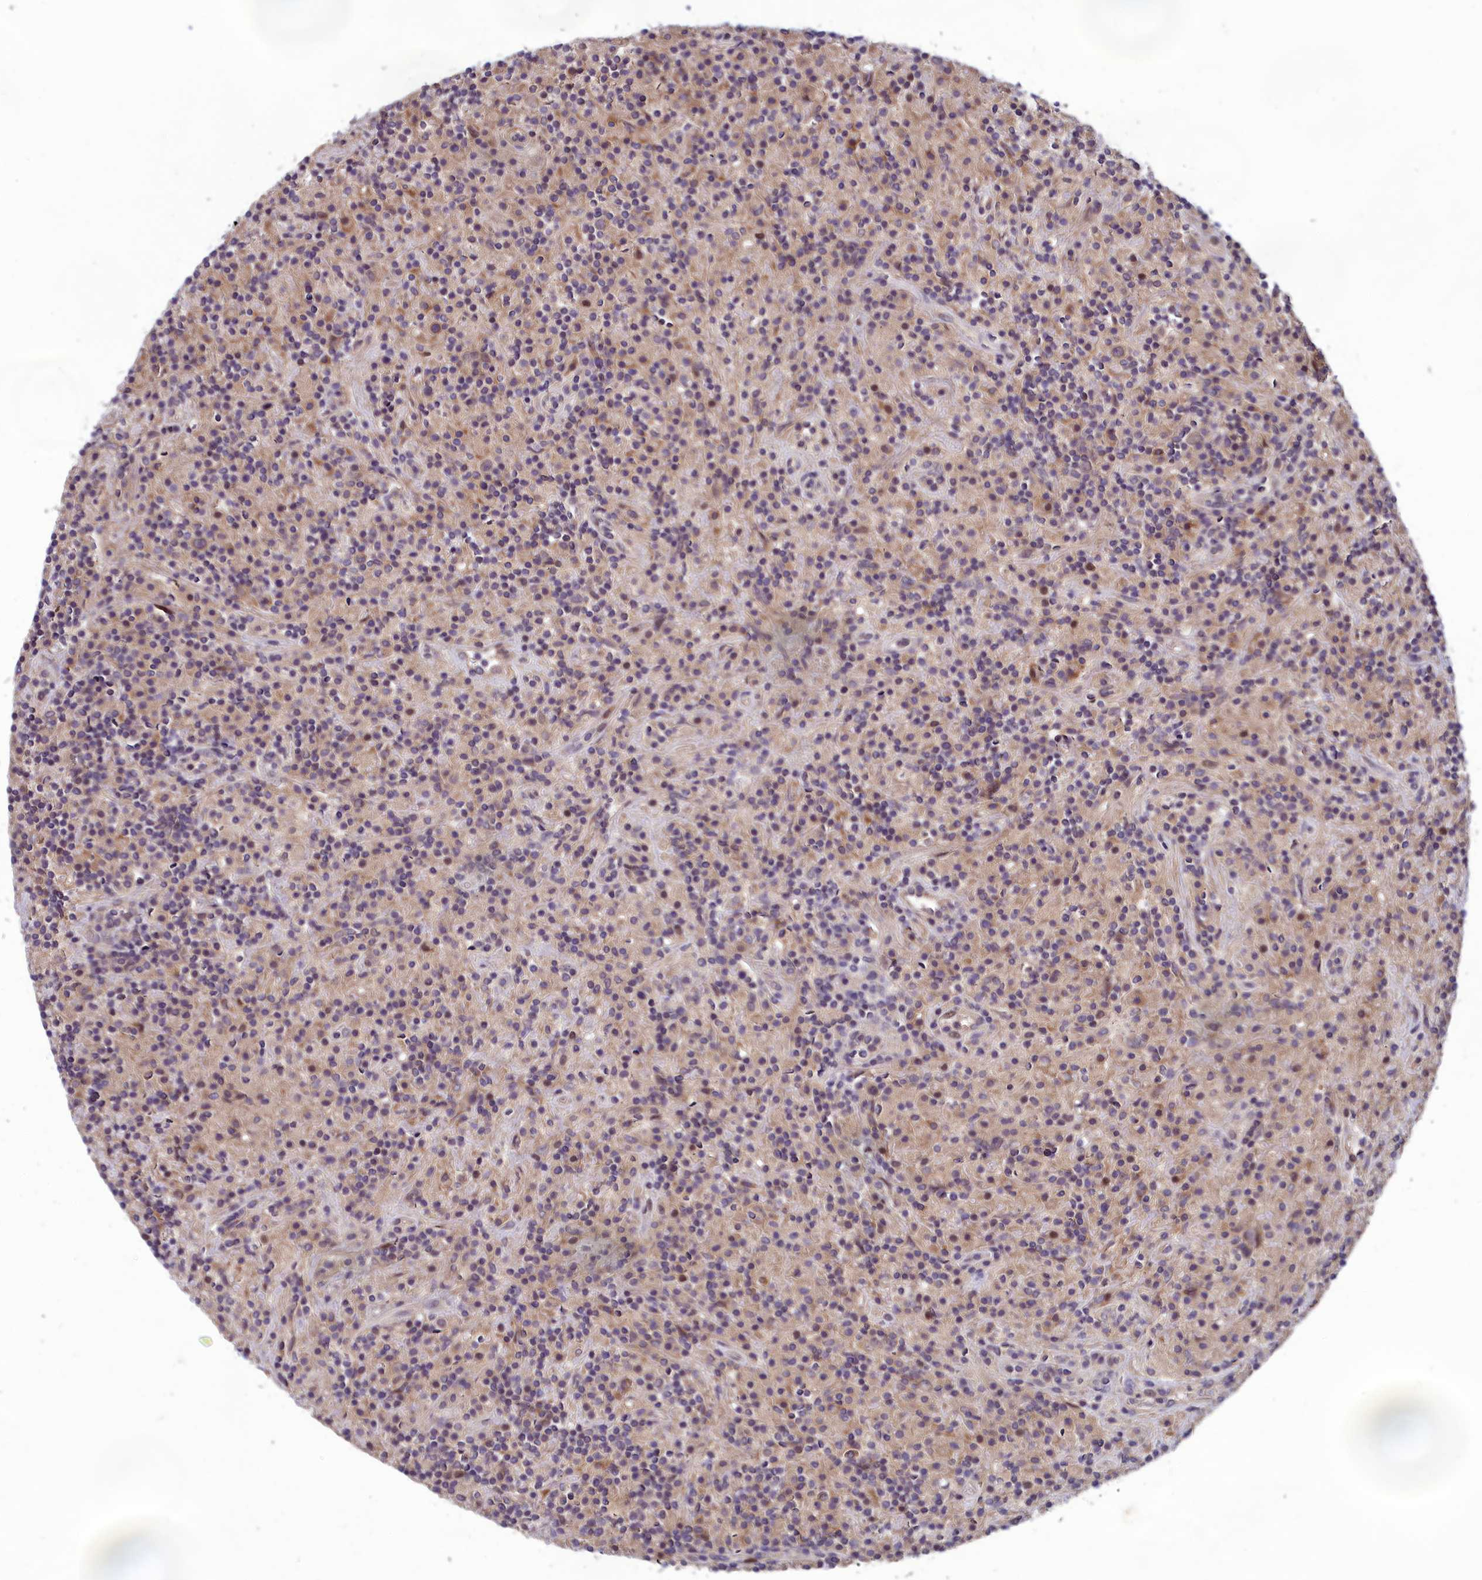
{"staining": {"intensity": "weak", "quantity": "<25%", "location": "cytoplasmic/membranous"}, "tissue": "lymphoma", "cell_type": "Tumor cells", "image_type": "cancer", "snomed": [{"axis": "morphology", "description": "Hodgkin's disease, NOS"}, {"axis": "topography", "description": "Lymph node"}], "caption": "High power microscopy photomicrograph of an immunohistochemistry (IHC) photomicrograph of Hodgkin's disease, revealing no significant staining in tumor cells. (DAB IHC, high magnification).", "gene": "CCDC15", "patient": {"sex": "male", "age": 70}}